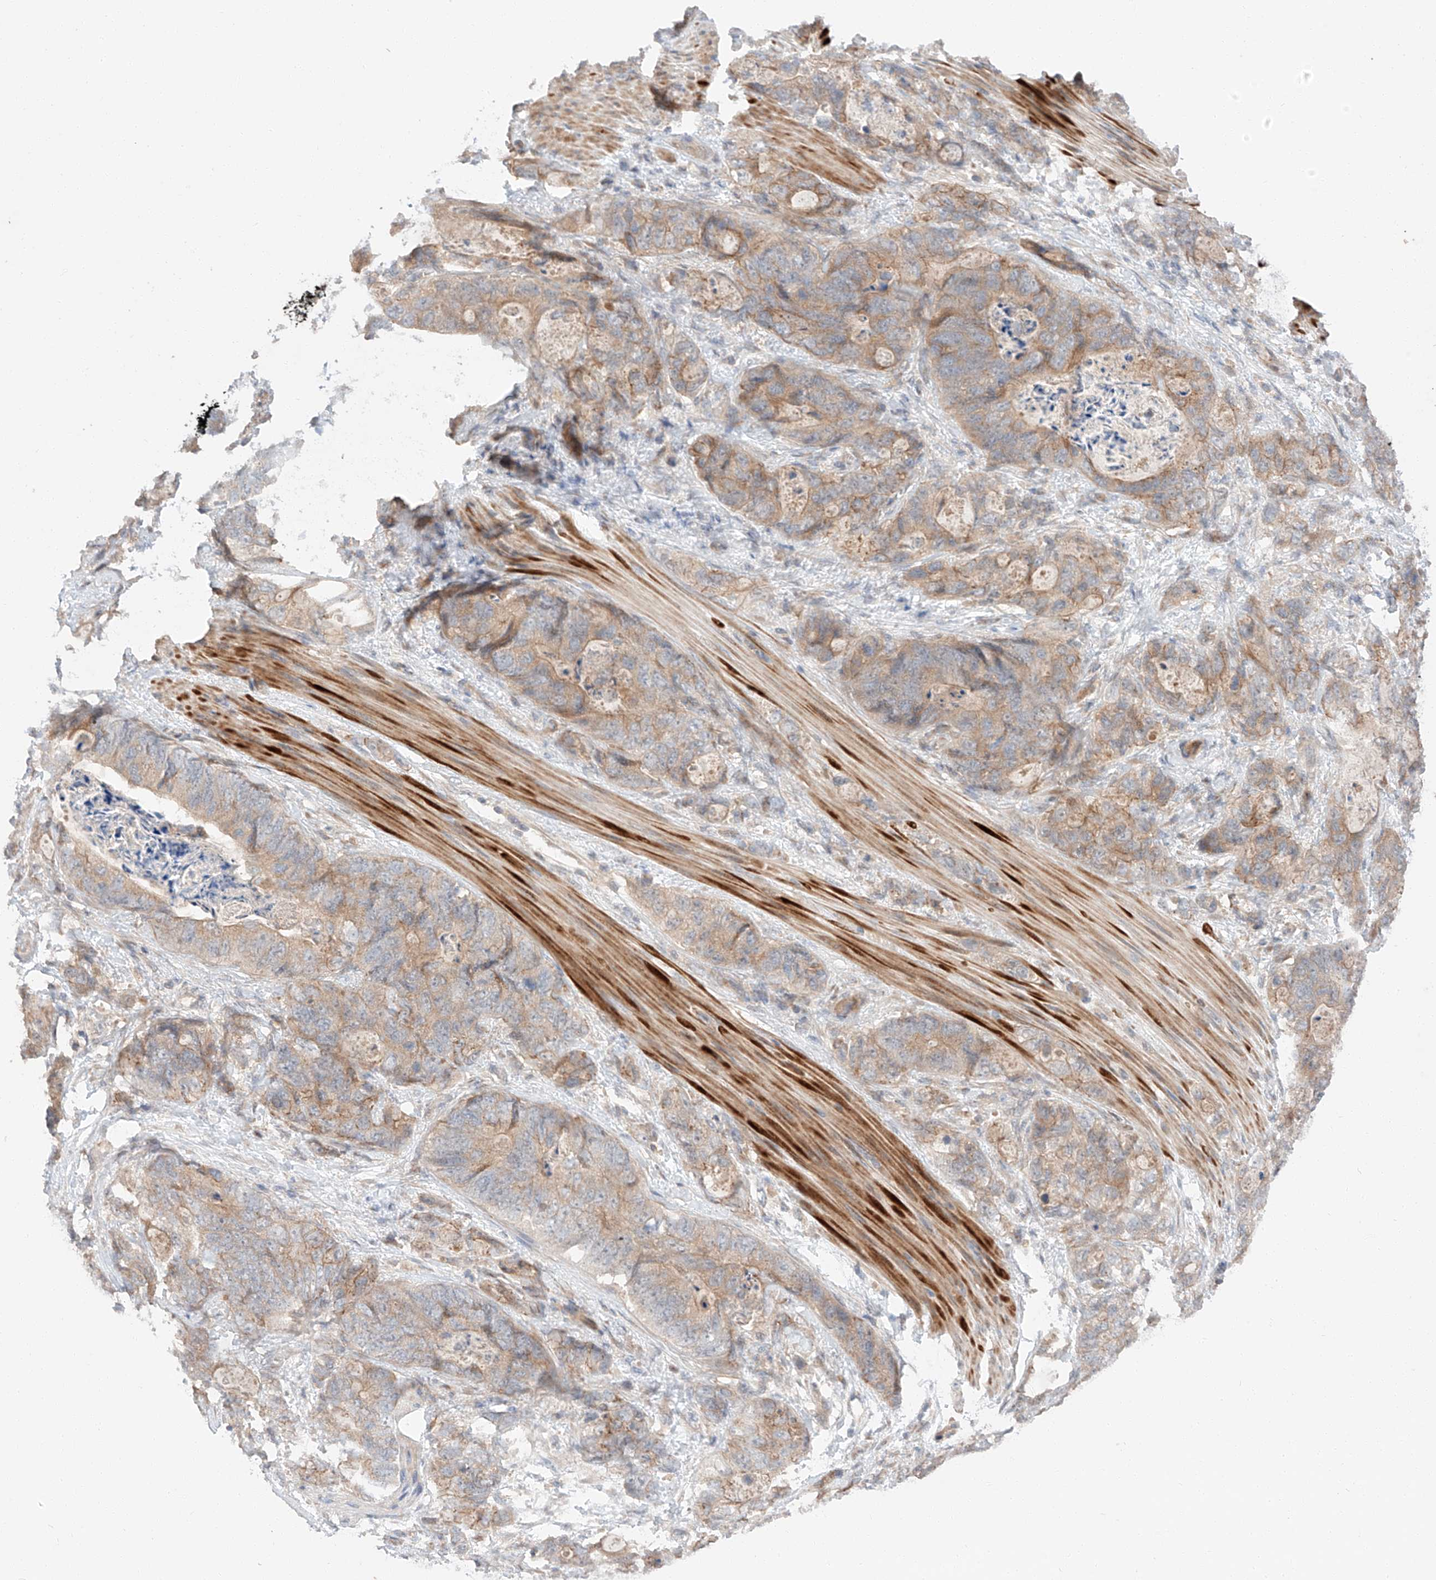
{"staining": {"intensity": "weak", "quantity": ">75%", "location": "cytoplasmic/membranous"}, "tissue": "stomach cancer", "cell_type": "Tumor cells", "image_type": "cancer", "snomed": [{"axis": "morphology", "description": "Normal tissue, NOS"}, {"axis": "morphology", "description": "Adenocarcinoma, NOS"}, {"axis": "topography", "description": "Stomach"}], "caption": "Adenocarcinoma (stomach) stained with a brown dye exhibits weak cytoplasmic/membranous positive expression in approximately >75% of tumor cells.", "gene": "XPNPEP1", "patient": {"sex": "female", "age": 89}}